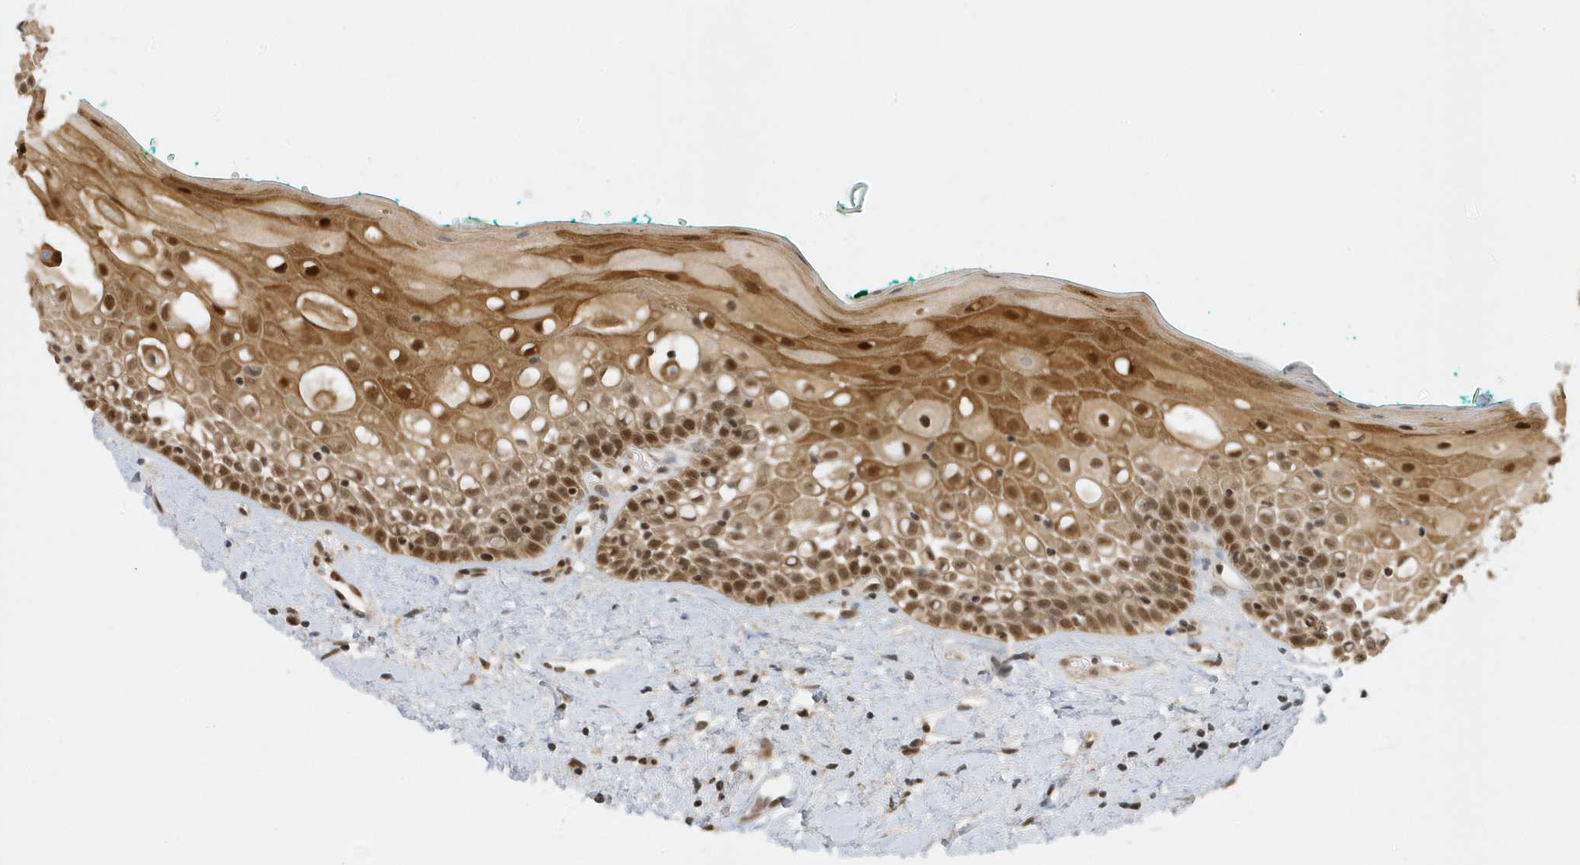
{"staining": {"intensity": "strong", "quantity": ">75%", "location": "cytoplasmic/membranous,nuclear"}, "tissue": "oral mucosa", "cell_type": "Squamous epithelial cells", "image_type": "normal", "snomed": [{"axis": "morphology", "description": "Normal tissue, NOS"}, {"axis": "topography", "description": "Oral tissue"}], "caption": "A histopathology image showing strong cytoplasmic/membranous,nuclear expression in about >75% of squamous epithelial cells in normal oral mucosa, as visualized by brown immunohistochemical staining.", "gene": "ZNF740", "patient": {"sex": "female", "age": 70}}